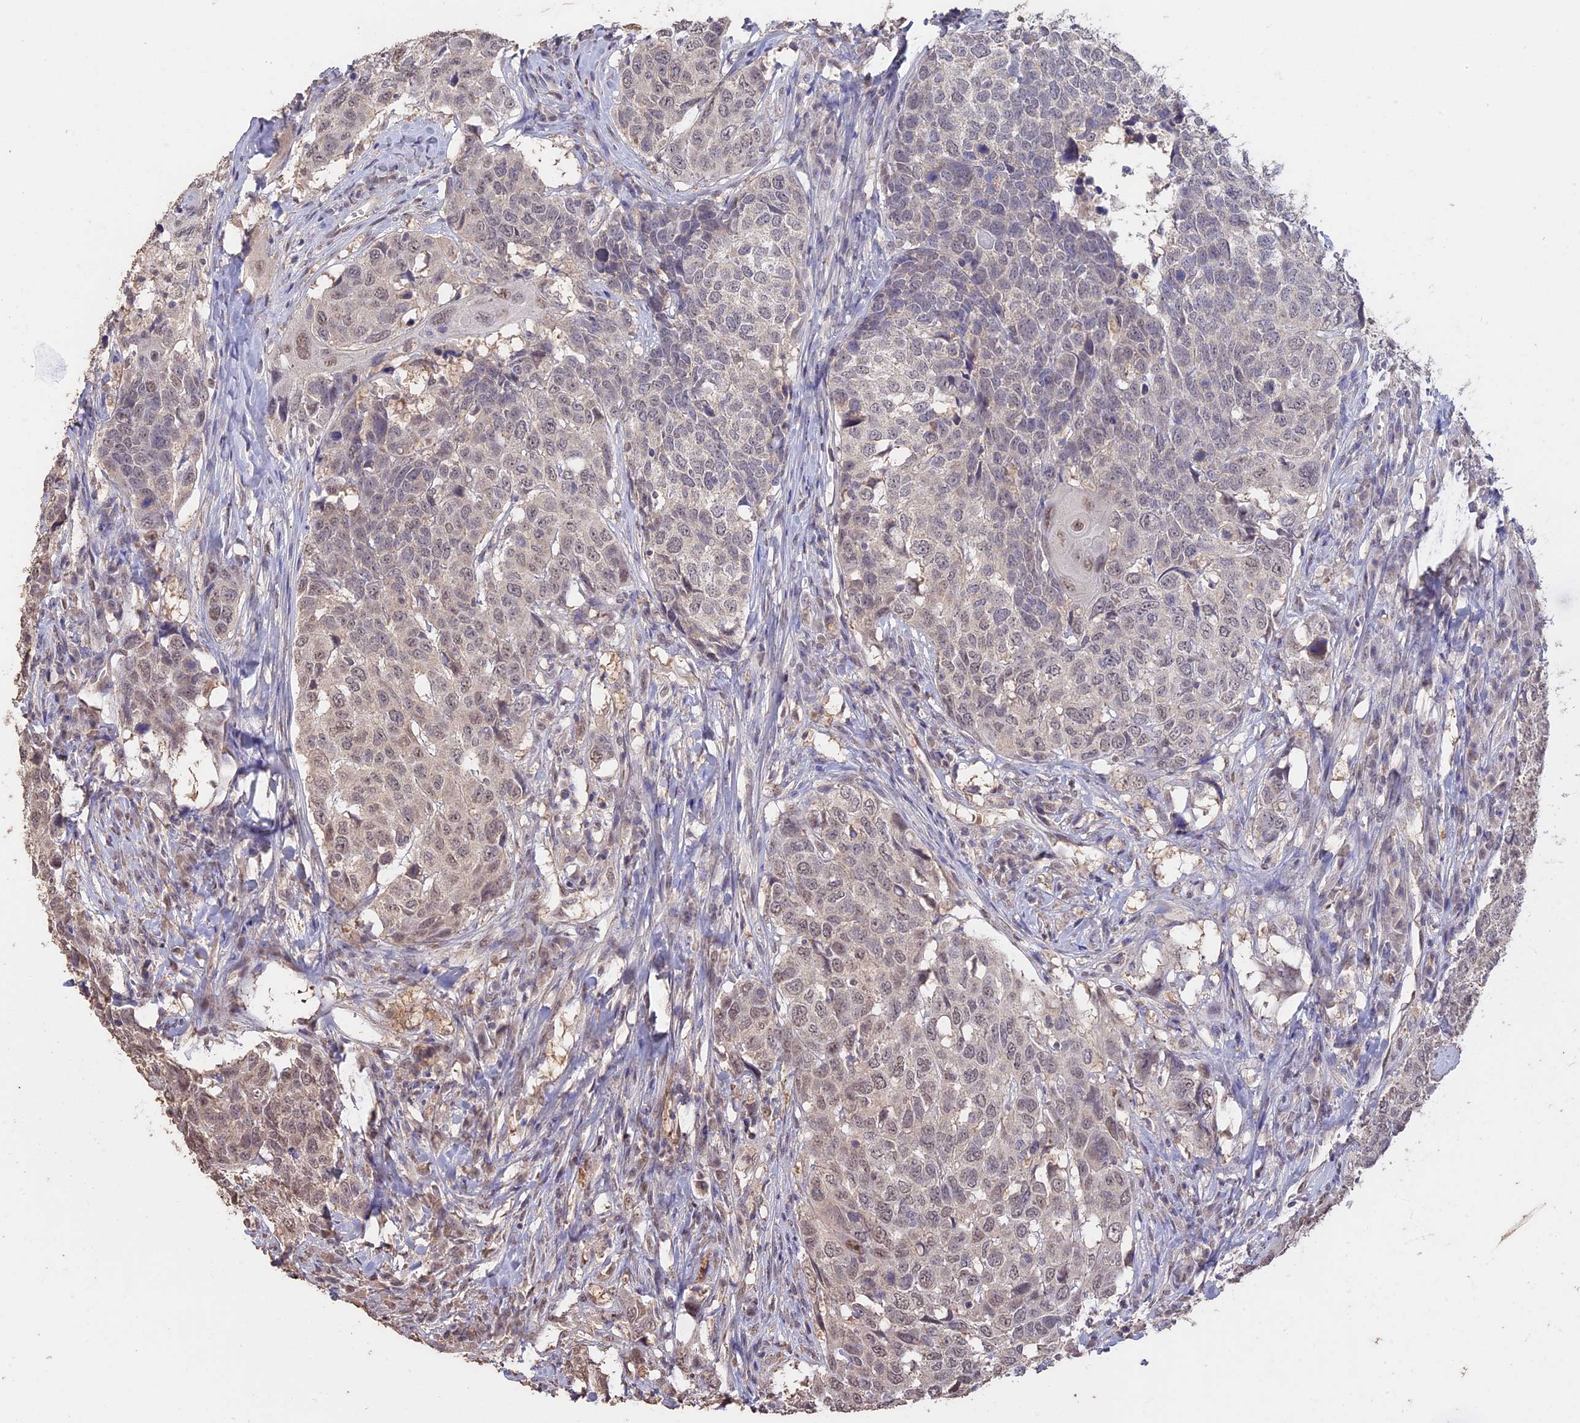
{"staining": {"intensity": "weak", "quantity": ">75%", "location": "nuclear"}, "tissue": "head and neck cancer", "cell_type": "Tumor cells", "image_type": "cancer", "snomed": [{"axis": "morphology", "description": "Squamous cell carcinoma, NOS"}, {"axis": "topography", "description": "Head-Neck"}], "caption": "Tumor cells reveal low levels of weak nuclear expression in about >75% of cells in human head and neck cancer. The staining is performed using DAB (3,3'-diaminobenzidine) brown chromogen to label protein expression. The nuclei are counter-stained blue using hematoxylin.", "gene": "PSMC6", "patient": {"sex": "male", "age": 66}}